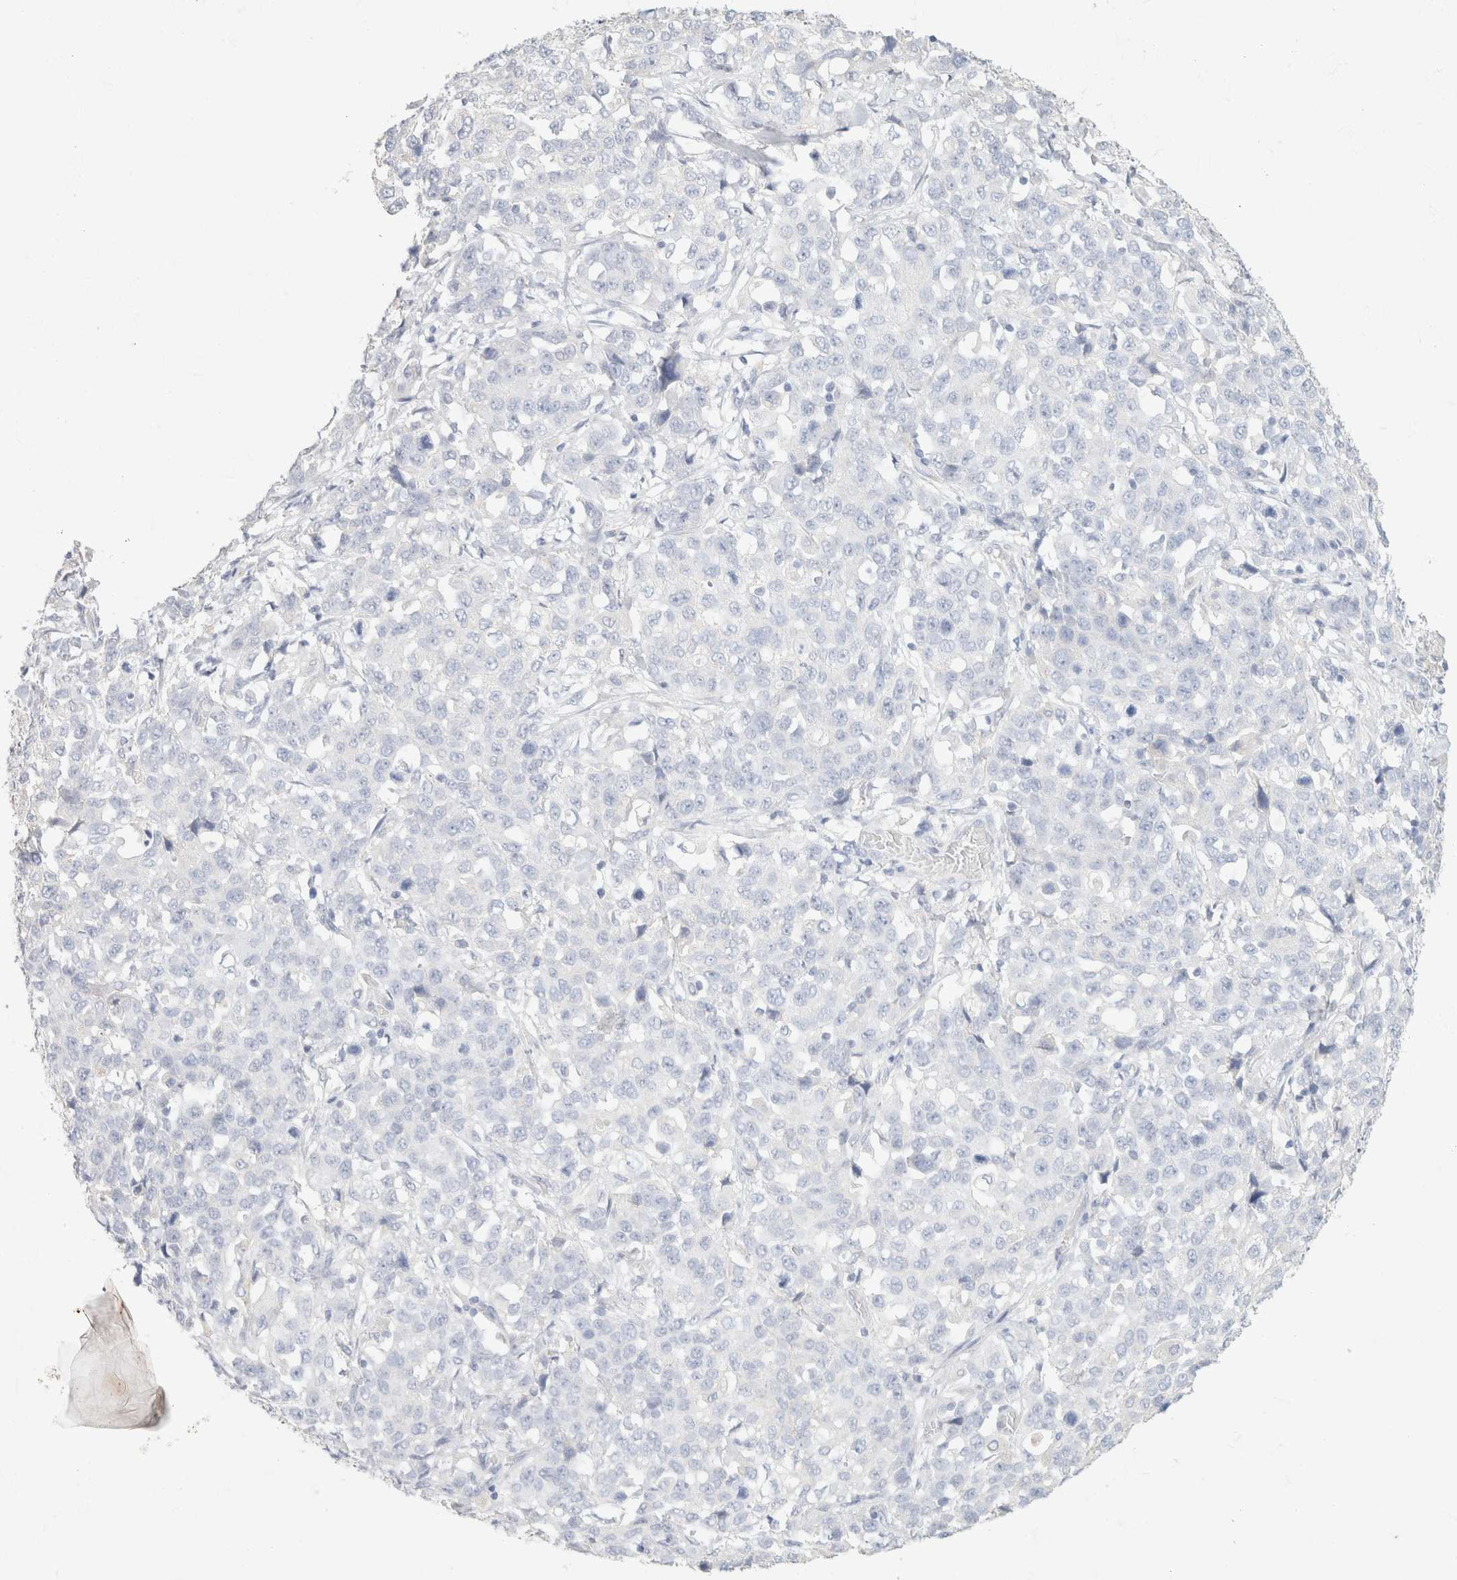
{"staining": {"intensity": "negative", "quantity": "none", "location": "none"}, "tissue": "stomach cancer", "cell_type": "Tumor cells", "image_type": "cancer", "snomed": [{"axis": "morphology", "description": "Normal tissue, NOS"}, {"axis": "morphology", "description": "Adenocarcinoma, NOS"}, {"axis": "topography", "description": "Stomach"}], "caption": "Immunohistochemical staining of human stomach cancer shows no significant expression in tumor cells.", "gene": "CA12", "patient": {"sex": "male", "age": 48}}